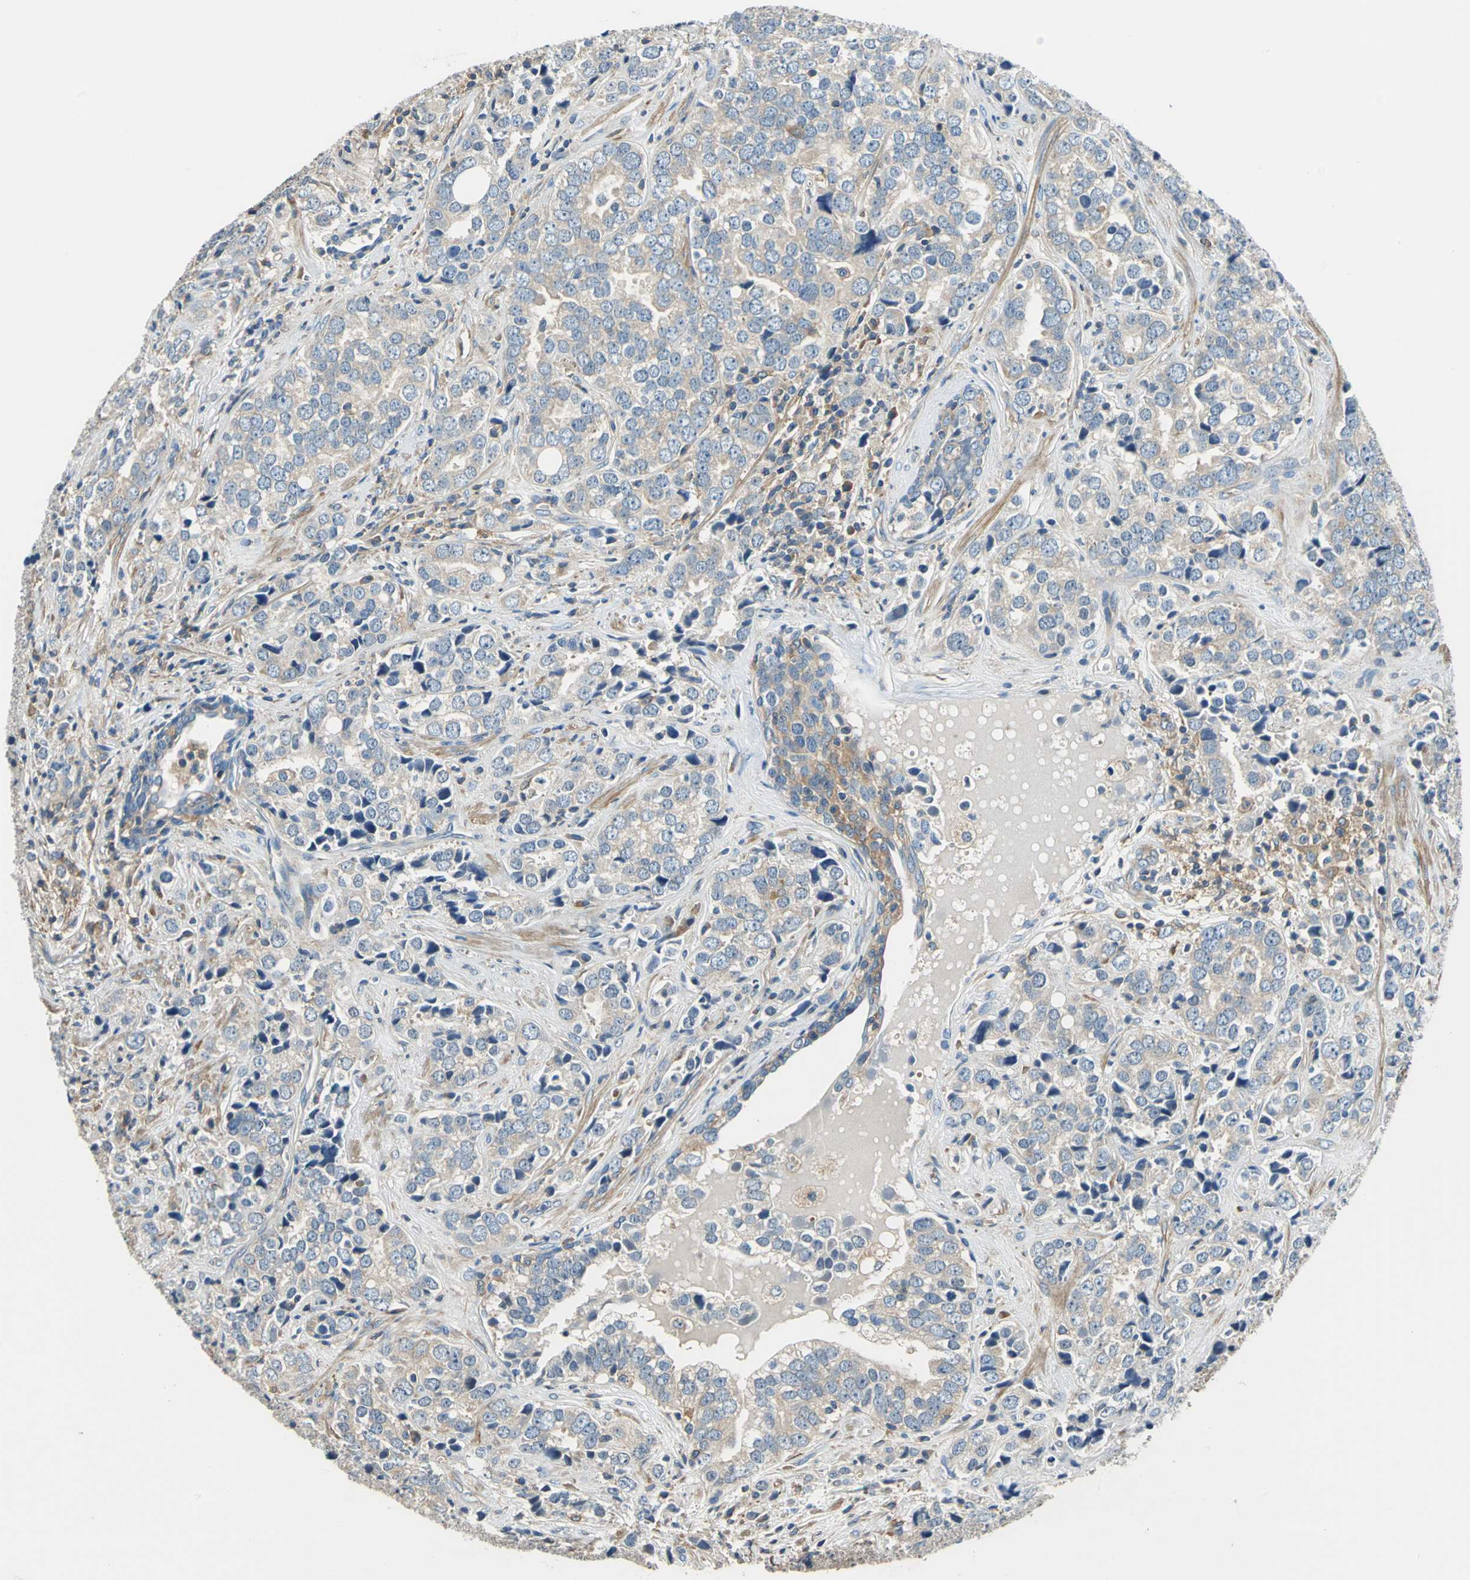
{"staining": {"intensity": "weak", "quantity": "25%-75%", "location": "cytoplasmic/membranous"}, "tissue": "prostate cancer", "cell_type": "Tumor cells", "image_type": "cancer", "snomed": [{"axis": "morphology", "description": "Adenocarcinoma, High grade"}, {"axis": "topography", "description": "Prostate"}], "caption": "Prostate adenocarcinoma (high-grade) stained for a protein reveals weak cytoplasmic/membranous positivity in tumor cells.", "gene": "DDX3Y", "patient": {"sex": "male", "age": 71}}